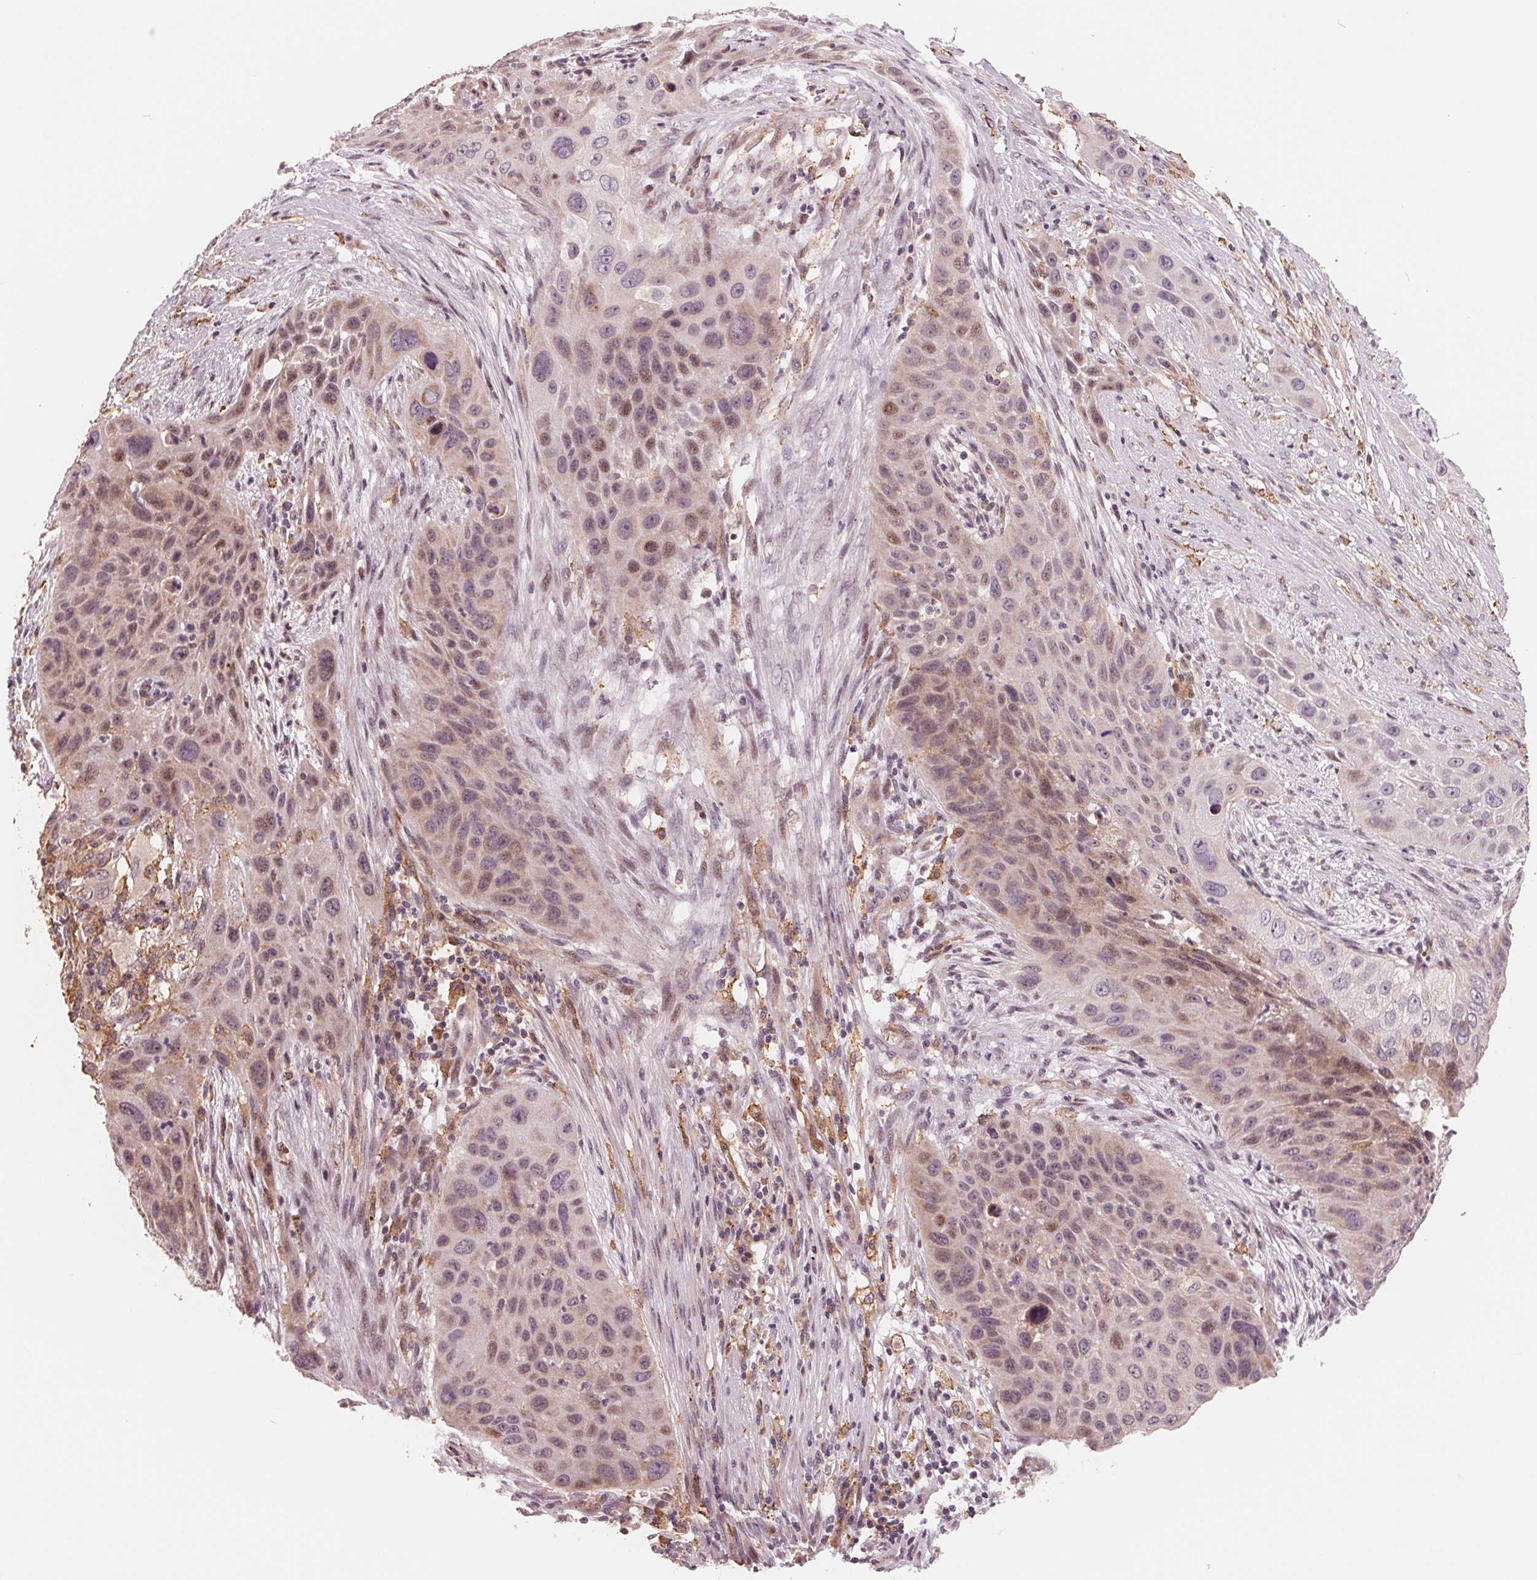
{"staining": {"intensity": "weak", "quantity": "<25%", "location": "cytoplasmic/membranous,nuclear"}, "tissue": "lung cancer", "cell_type": "Tumor cells", "image_type": "cancer", "snomed": [{"axis": "morphology", "description": "Squamous cell carcinoma, NOS"}, {"axis": "topography", "description": "Lung"}], "caption": "Human lung cancer stained for a protein using IHC displays no staining in tumor cells.", "gene": "IL9R", "patient": {"sex": "male", "age": 63}}